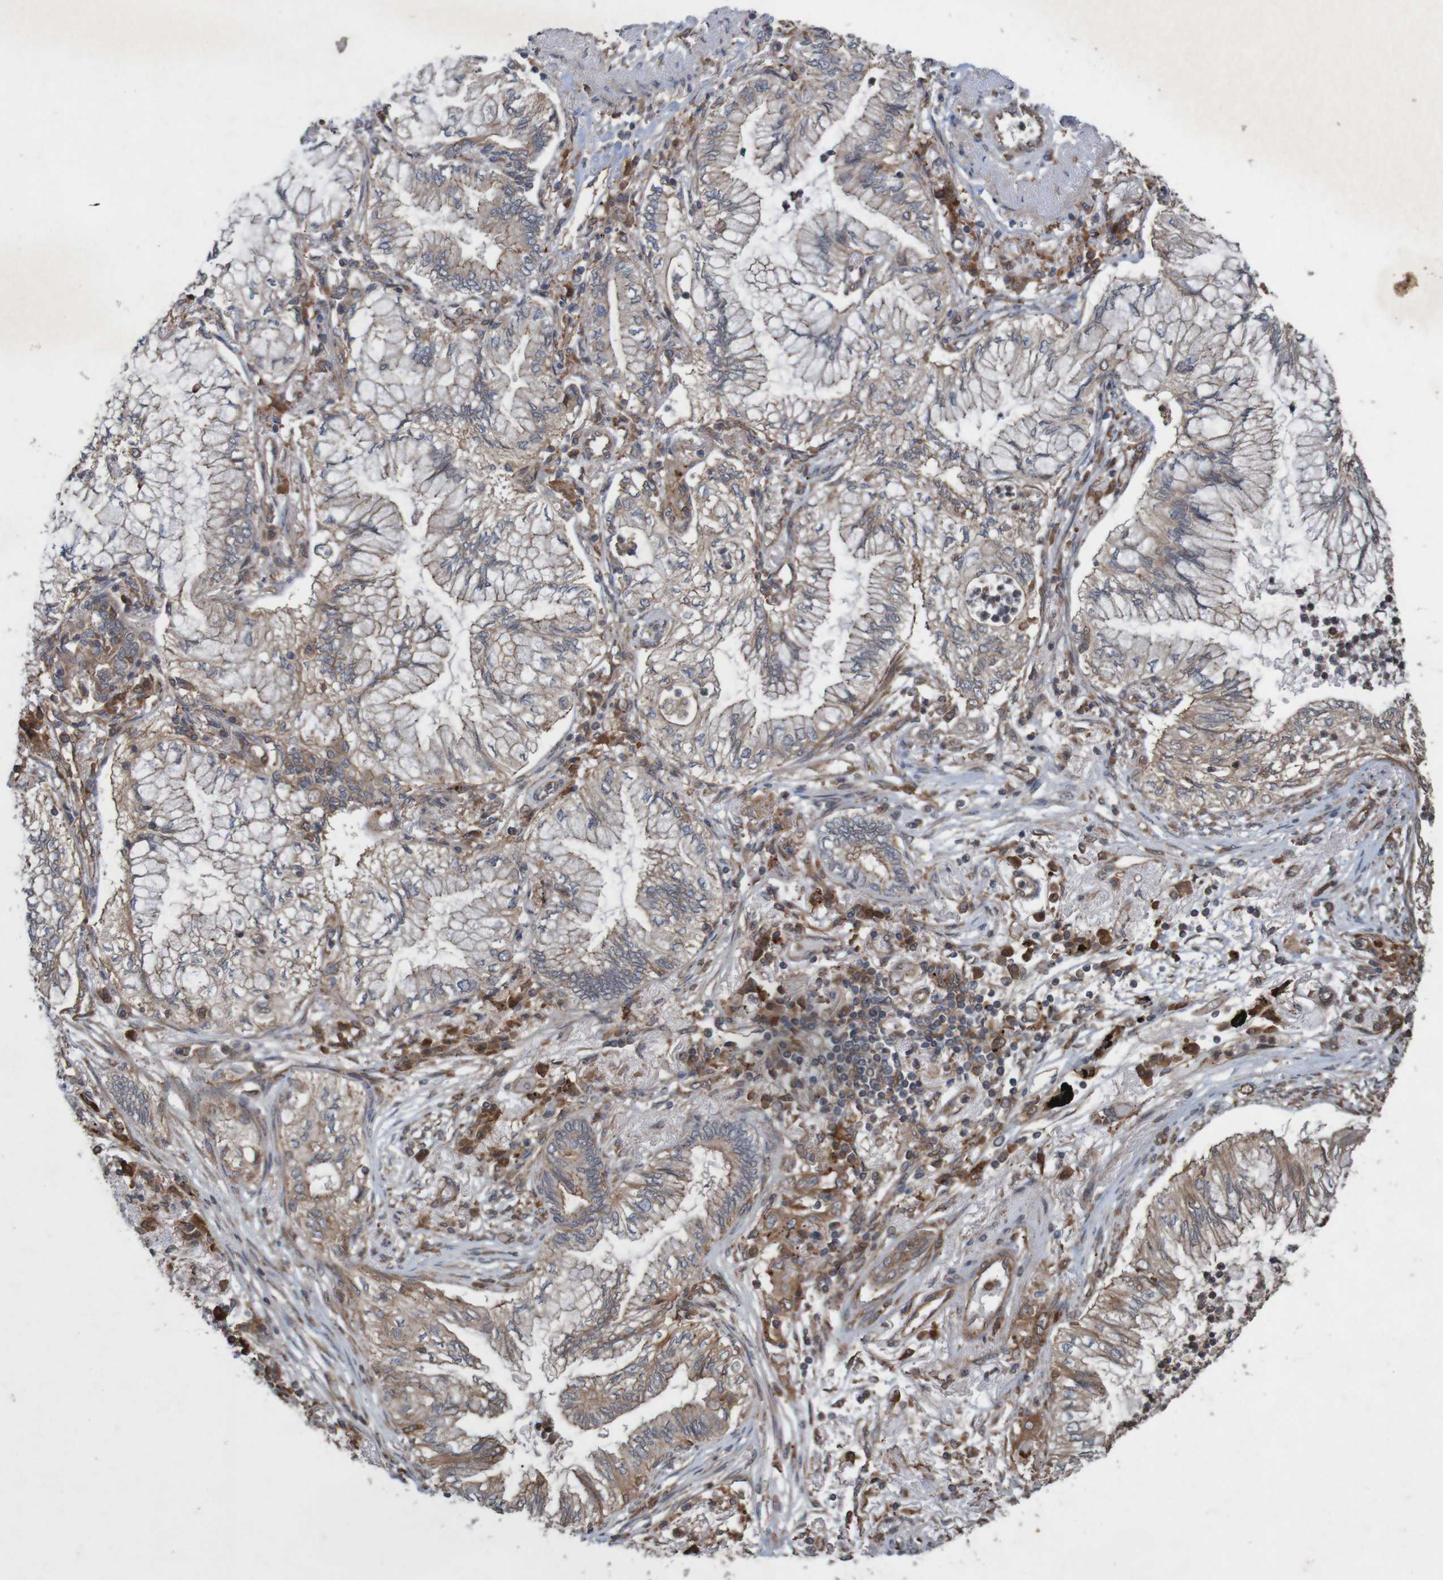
{"staining": {"intensity": "weak", "quantity": ">75%", "location": "cytoplasmic/membranous"}, "tissue": "lung cancer", "cell_type": "Tumor cells", "image_type": "cancer", "snomed": [{"axis": "morphology", "description": "Normal tissue, NOS"}, {"axis": "morphology", "description": "Adenocarcinoma, NOS"}, {"axis": "topography", "description": "Bronchus"}, {"axis": "topography", "description": "Lung"}], "caption": "Protein expression analysis of lung cancer demonstrates weak cytoplasmic/membranous staining in approximately >75% of tumor cells.", "gene": "ARHGEF11", "patient": {"sex": "female", "age": 70}}